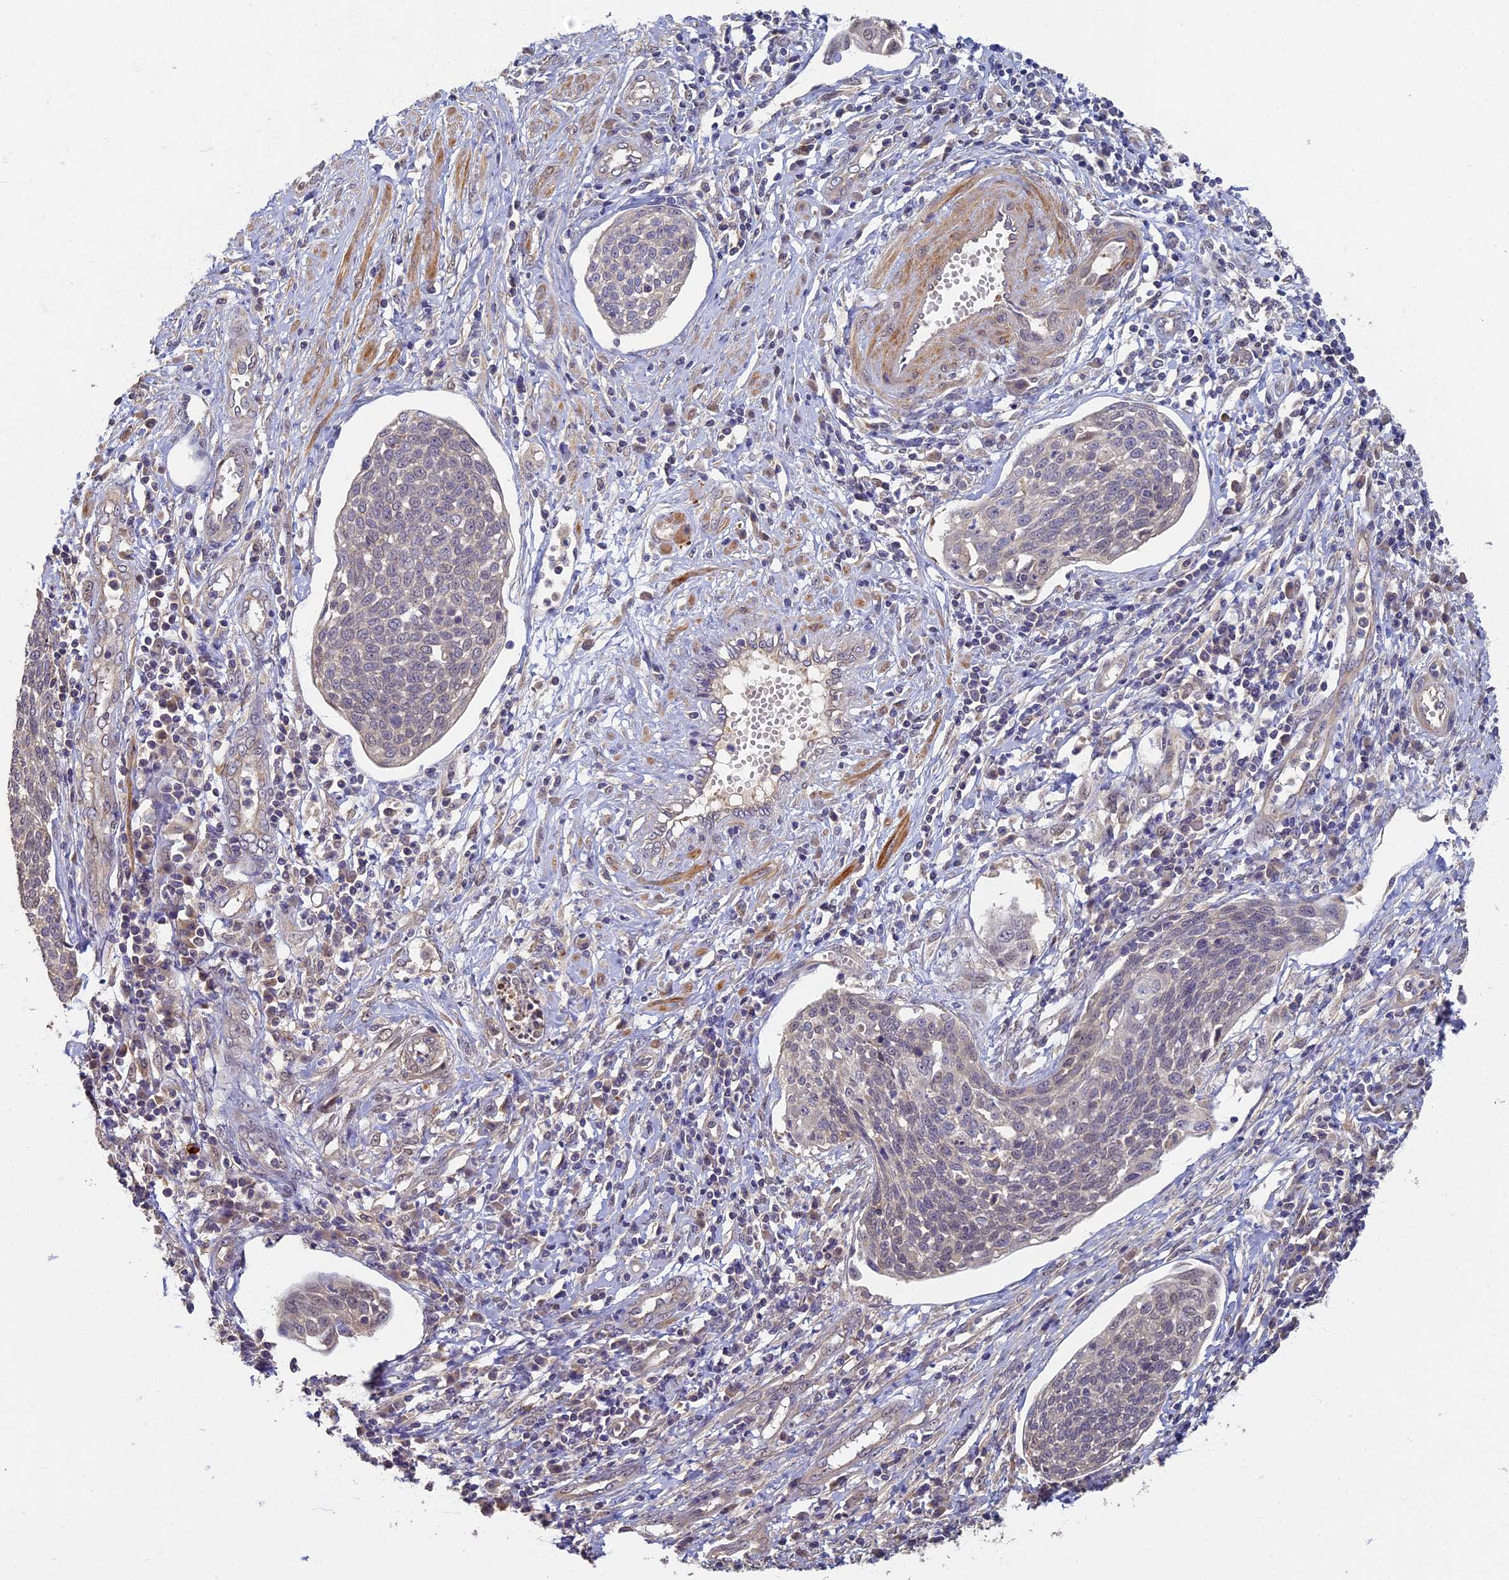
{"staining": {"intensity": "negative", "quantity": "none", "location": "none"}, "tissue": "cervical cancer", "cell_type": "Tumor cells", "image_type": "cancer", "snomed": [{"axis": "morphology", "description": "Squamous cell carcinoma, NOS"}, {"axis": "topography", "description": "Cervix"}], "caption": "Immunohistochemical staining of squamous cell carcinoma (cervical) shows no significant positivity in tumor cells. (DAB immunohistochemistry (IHC) with hematoxylin counter stain).", "gene": "RSPH3", "patient": {"sex": "female", "age": 34}}